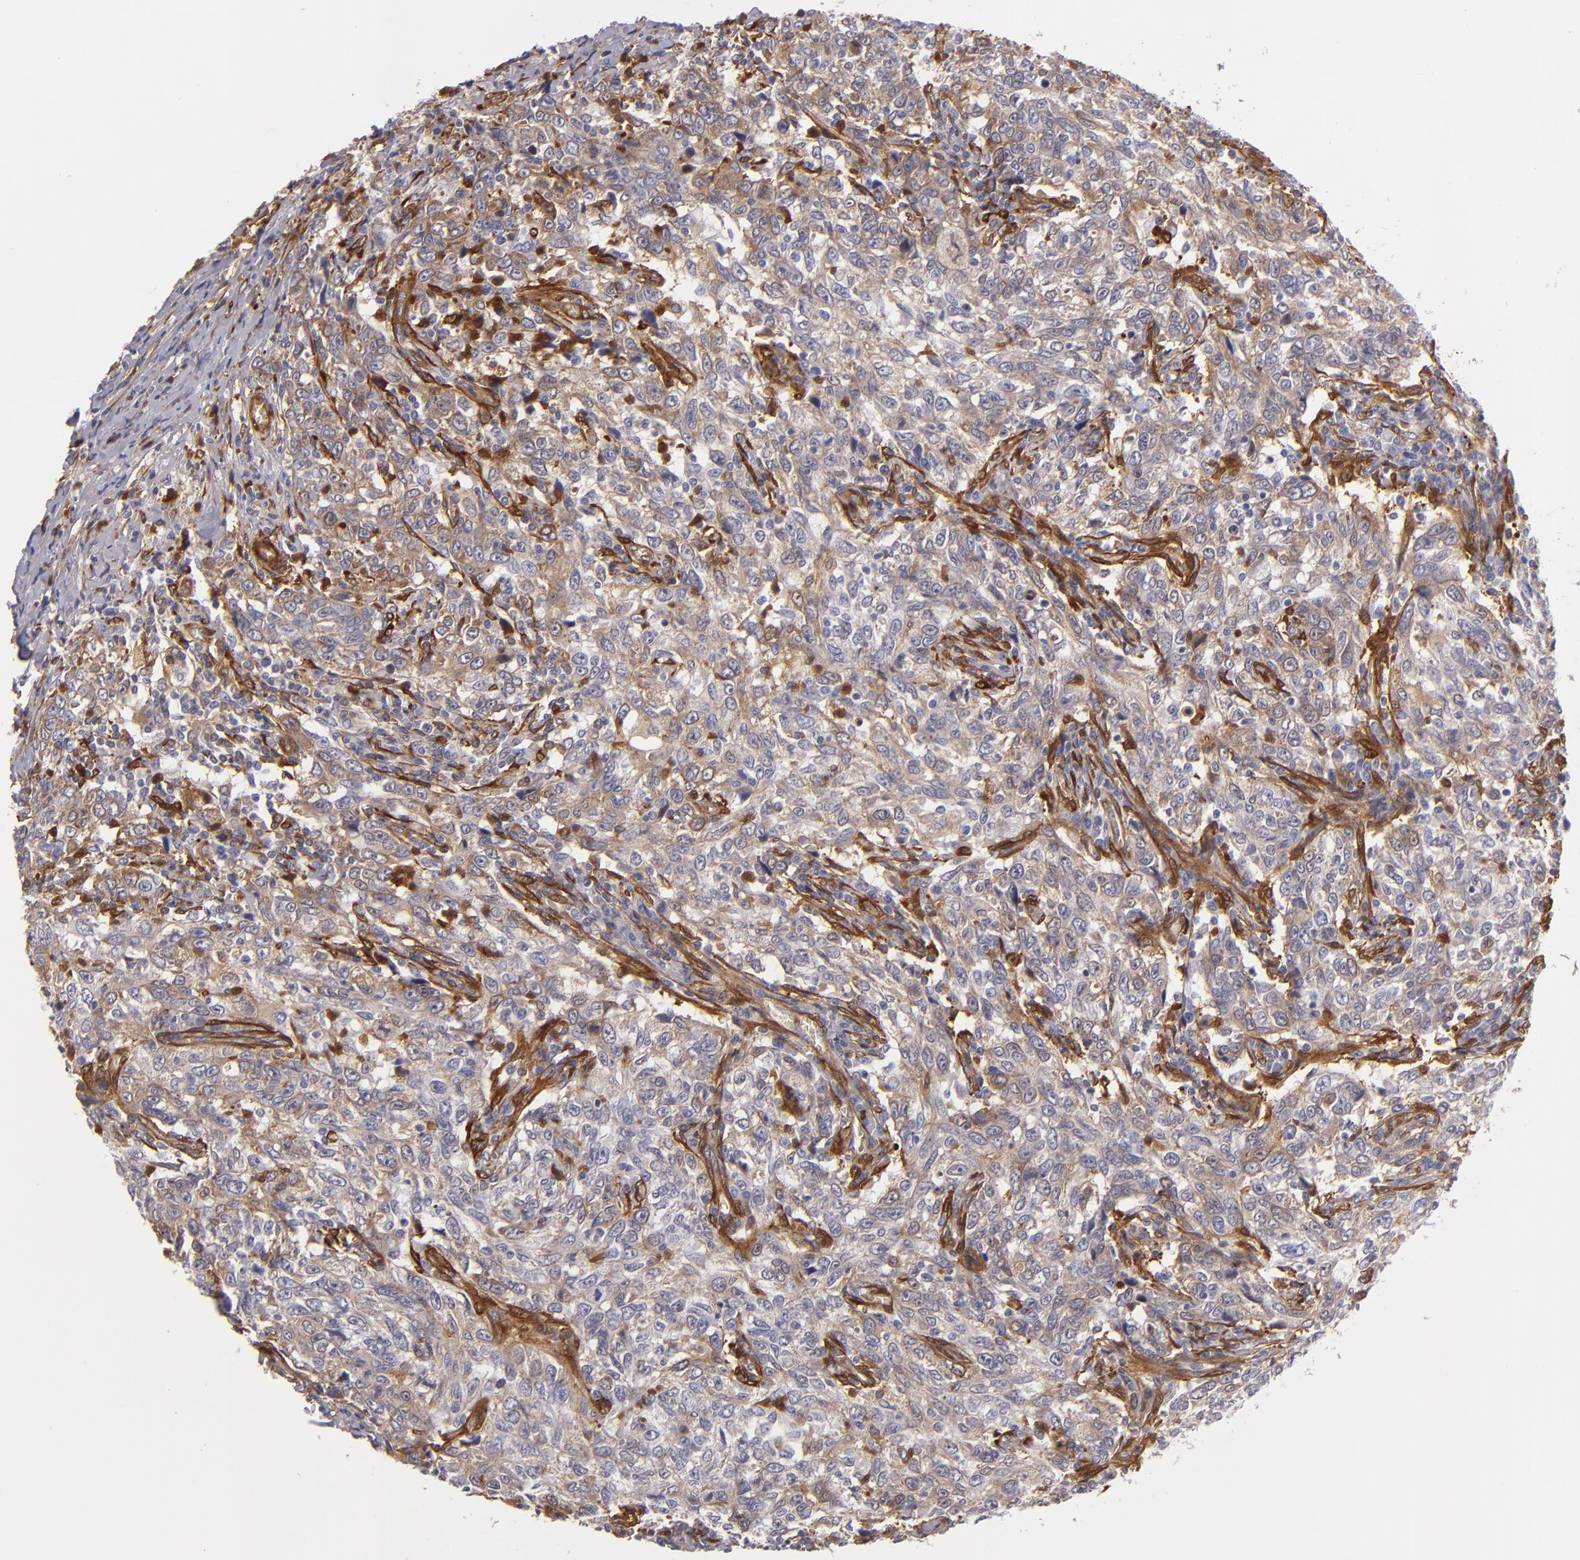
{"staining": {"intensity": "moderate", "quantity": ">75%", "location": "cytoplasmic/membranous"}, "tissue": "breast cancer", "cell_type": "Tumor cells", "image_type": "cancer", "snomed": [{"axis": "morphology", "description": "Duct carcinoma"}, {"axis": "topography", "description": "Breast"}], "caption": "The photomicrograph reveals a brown stain indicating the presence of a protein in the cytoplasmic/membranous of tumor cells in breast cancer (intraductal carcinoma).", "gene": "VCL", "patient": {"sex": "female", "age": 50}}